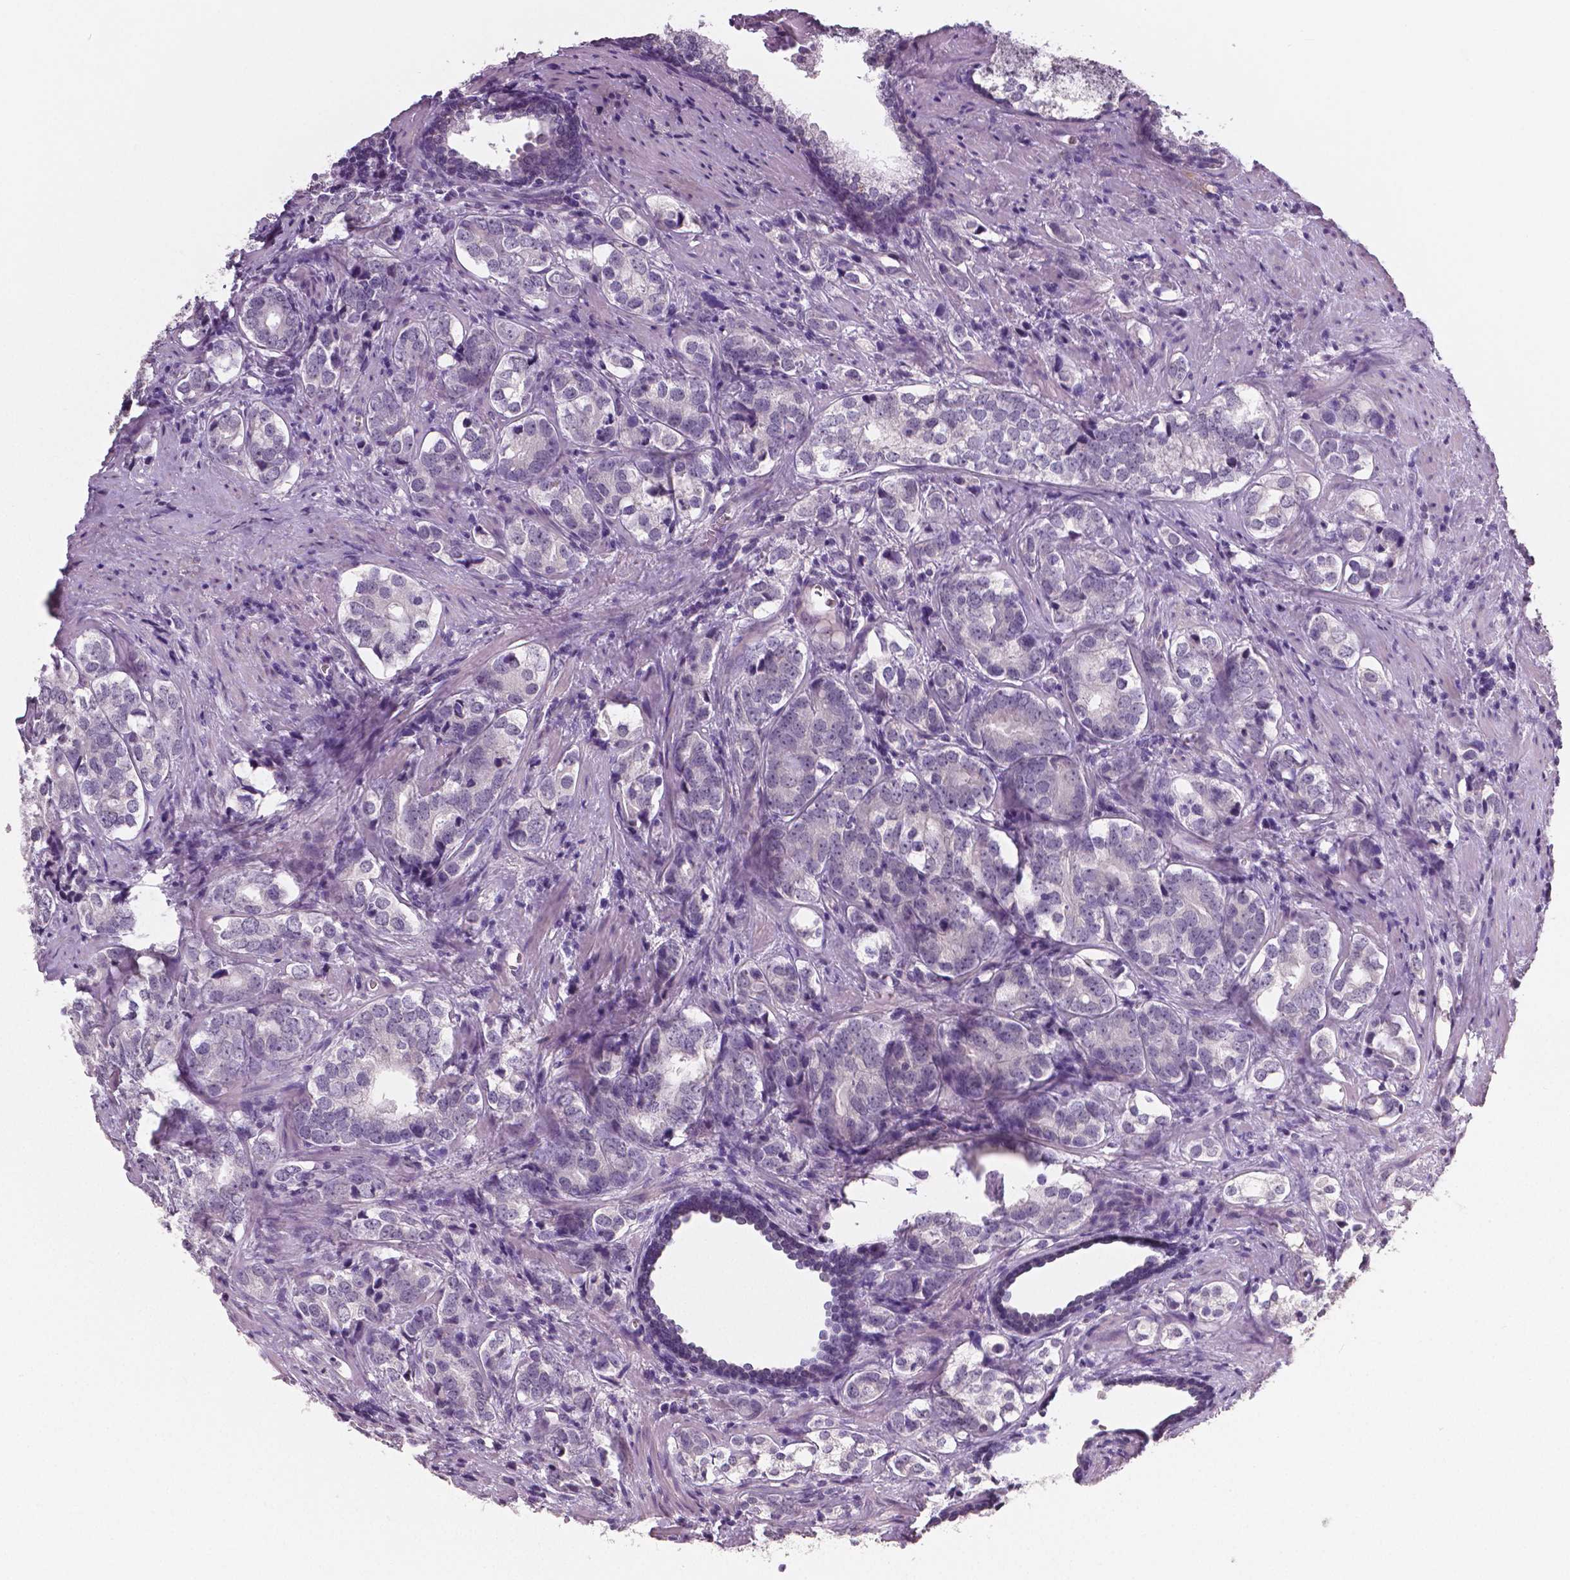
{"staining": {"intensity": "negative", "quantity": "none", "location": "none"}, "tissue": "prostate cancer", "cell_type": "Tumor cells", "image_type": "cancer", "snomed": [{"axis": "morphology", "description": "Adenocarcinoma, NOS"}, {"axis": "topography", "description": "Prostate and seminal vesicle, NOS"}], "caption": "Prostate adenocarcinoma was stained to show a protein in brown. There is no significant expression in tumor cells. (Immunohistochemistry, brightfield microscopy, high magnification).", "gene": "NECAB1", "patient": {"sex": "male", "age": 63}}